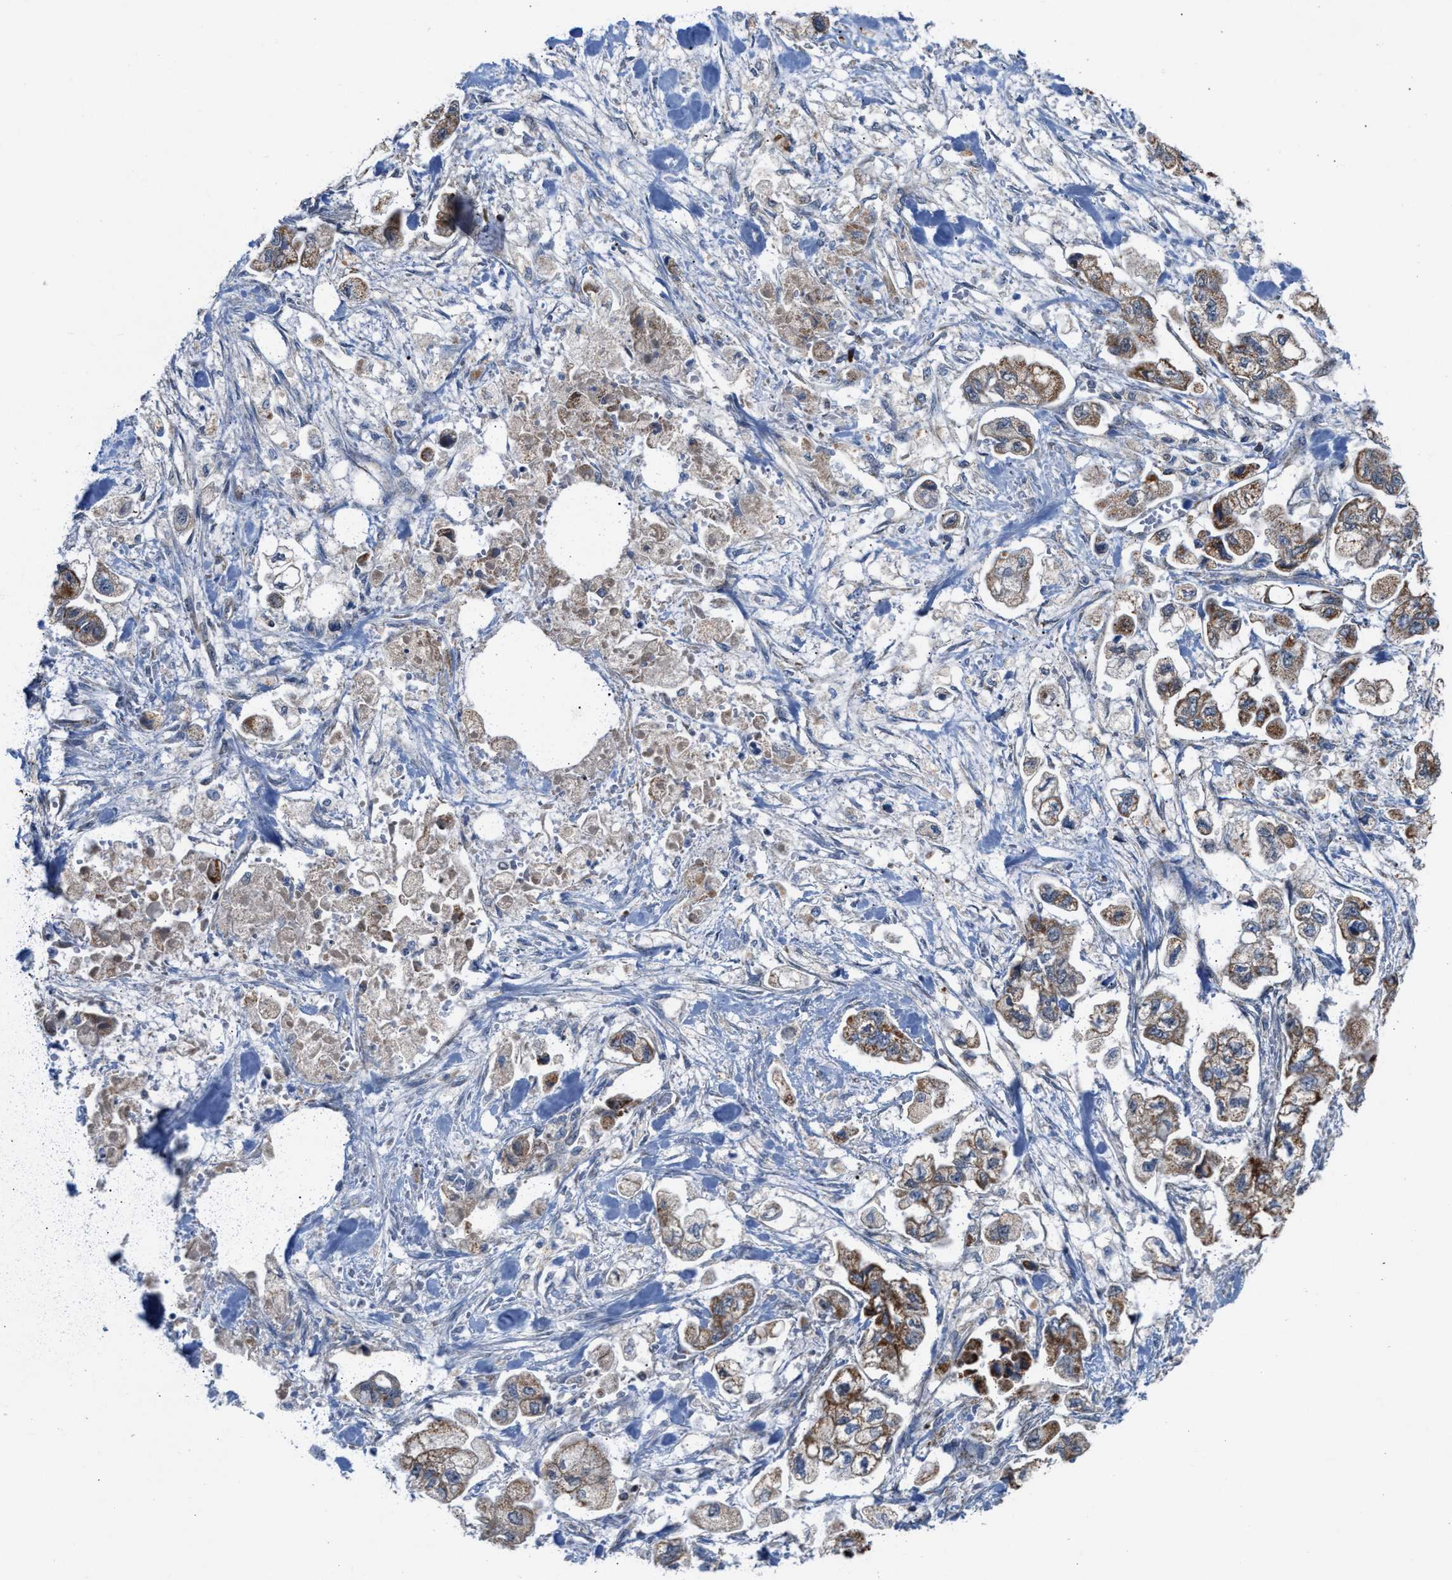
{"staining": {"intensity": "moderate", "quantity": ">75%", "location": "cytoplasmic/membranous"}, "tissue": "stomach cancer", "cell_type": "Tumor cells", "image_type": "cancer", "snomed": [{"axis": "morphology", "description": "Normal tissue, NOS"}, {"axis": "morphology", "description": "Adenocarcinoma, NOS"}, {"axis": "topography", "description": "Stomach"}], "caption": "Immunohistochemistry (IHC) image of adenocarcinoma (stomach) stained for a protein (brown), which shows medium levels of moderate cytoplasmic/membranous staining in approximately >75% of tumor cells.", "gene": "PMPCA", "patient": {"sex": "male", "age": 62}}